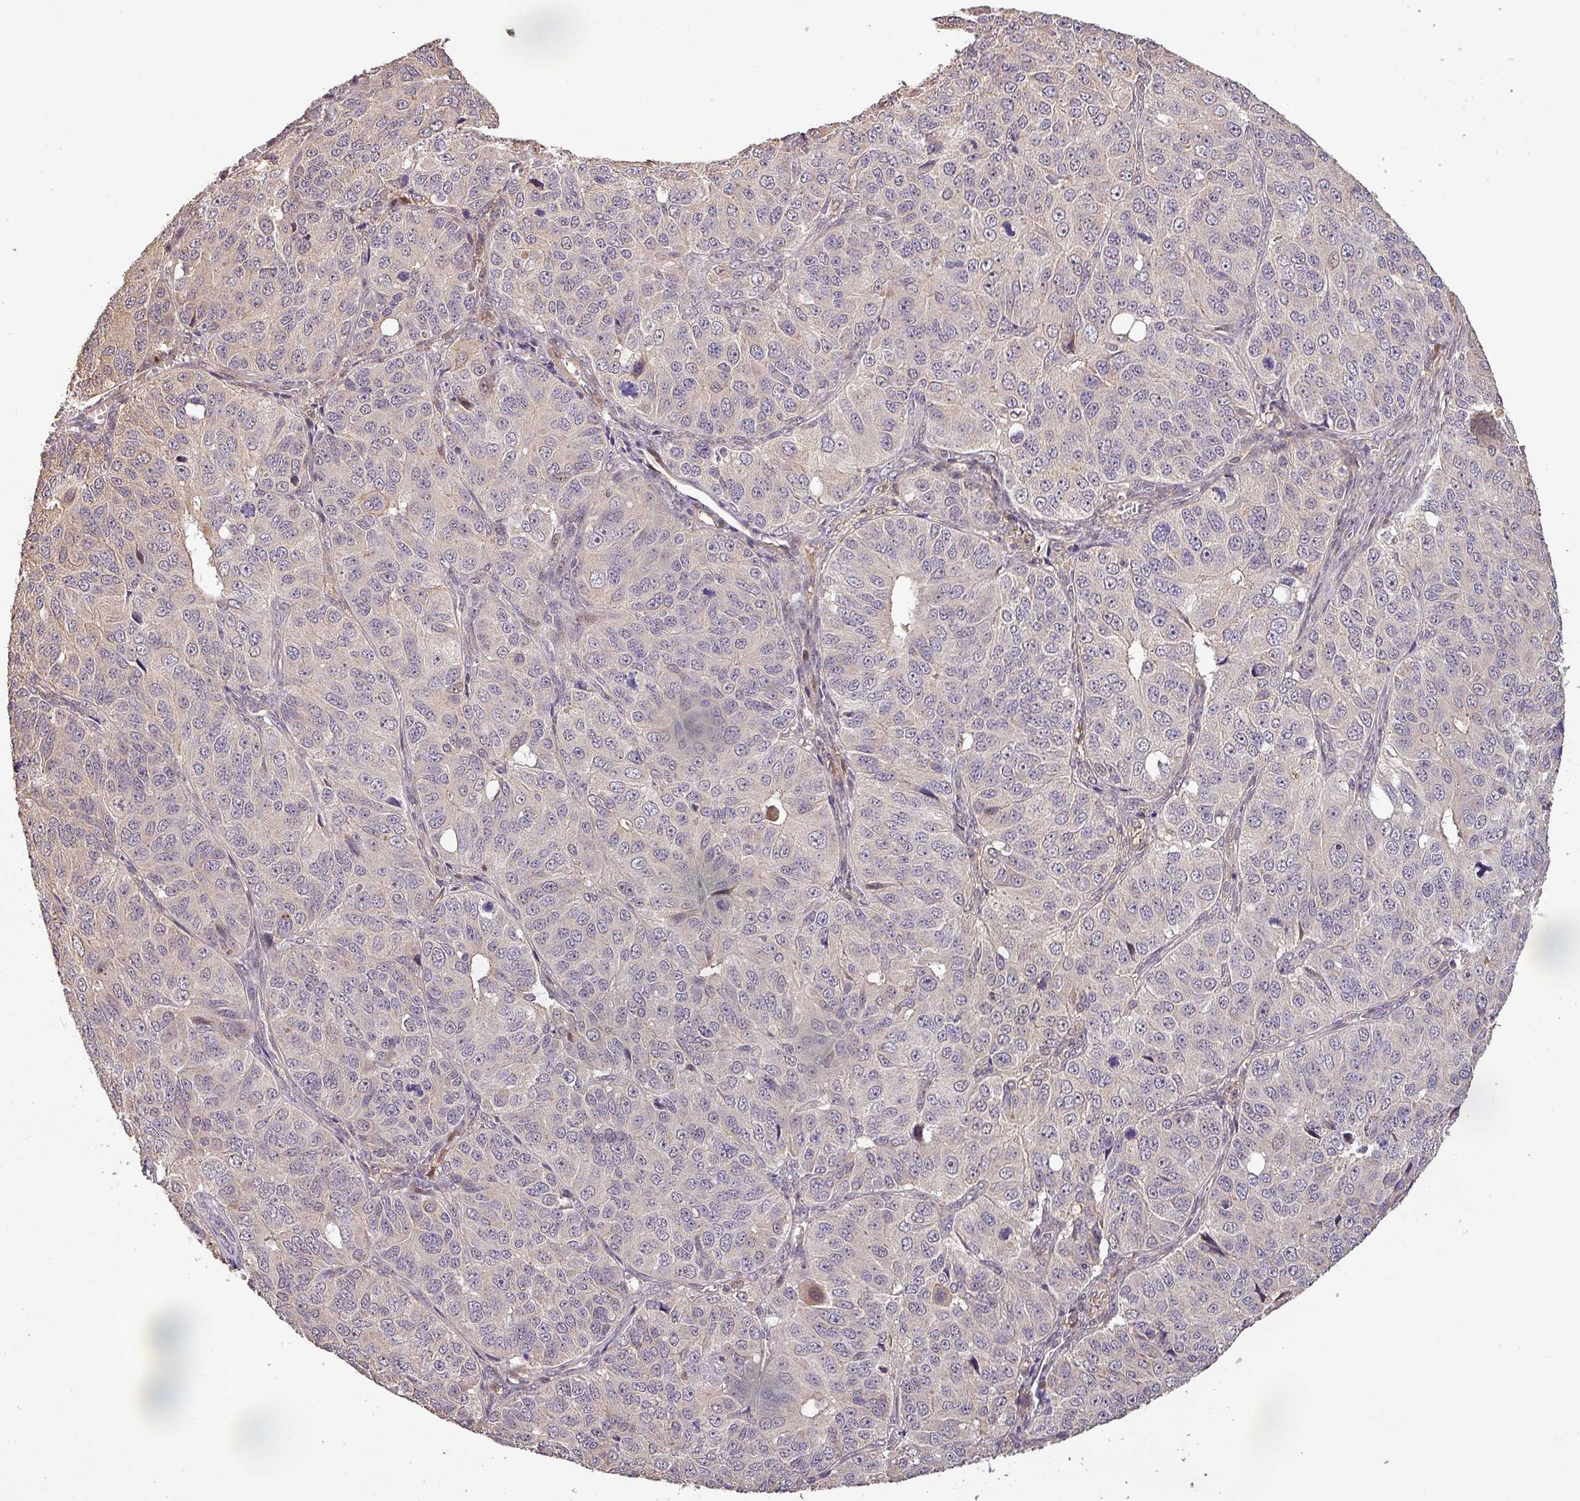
{"staining": {"intensity": "negative", "quantity": "none", "location": "none"}, "tissue": "ovarian cancer", "cell_type": "Tumor cells", "image_type": "cancer", "snomed": [{"axis": "morphology", "description": "Carcinoma, endometroid"}, {"axis": "topography", "description": "Ovary"}], "caption": "High magnification brightfield microscopy of ovarian cancer (endometroid carcinoma) stained with DAB (brown) and counterstained with hematoxylin (blue): tumor cells show no significant expression. (DAB immunohistochemistry visualized using brightfield microscopy, high magnification).", "gene": "BPIFB3", "patient": {"sex": "female", "age": 51}}